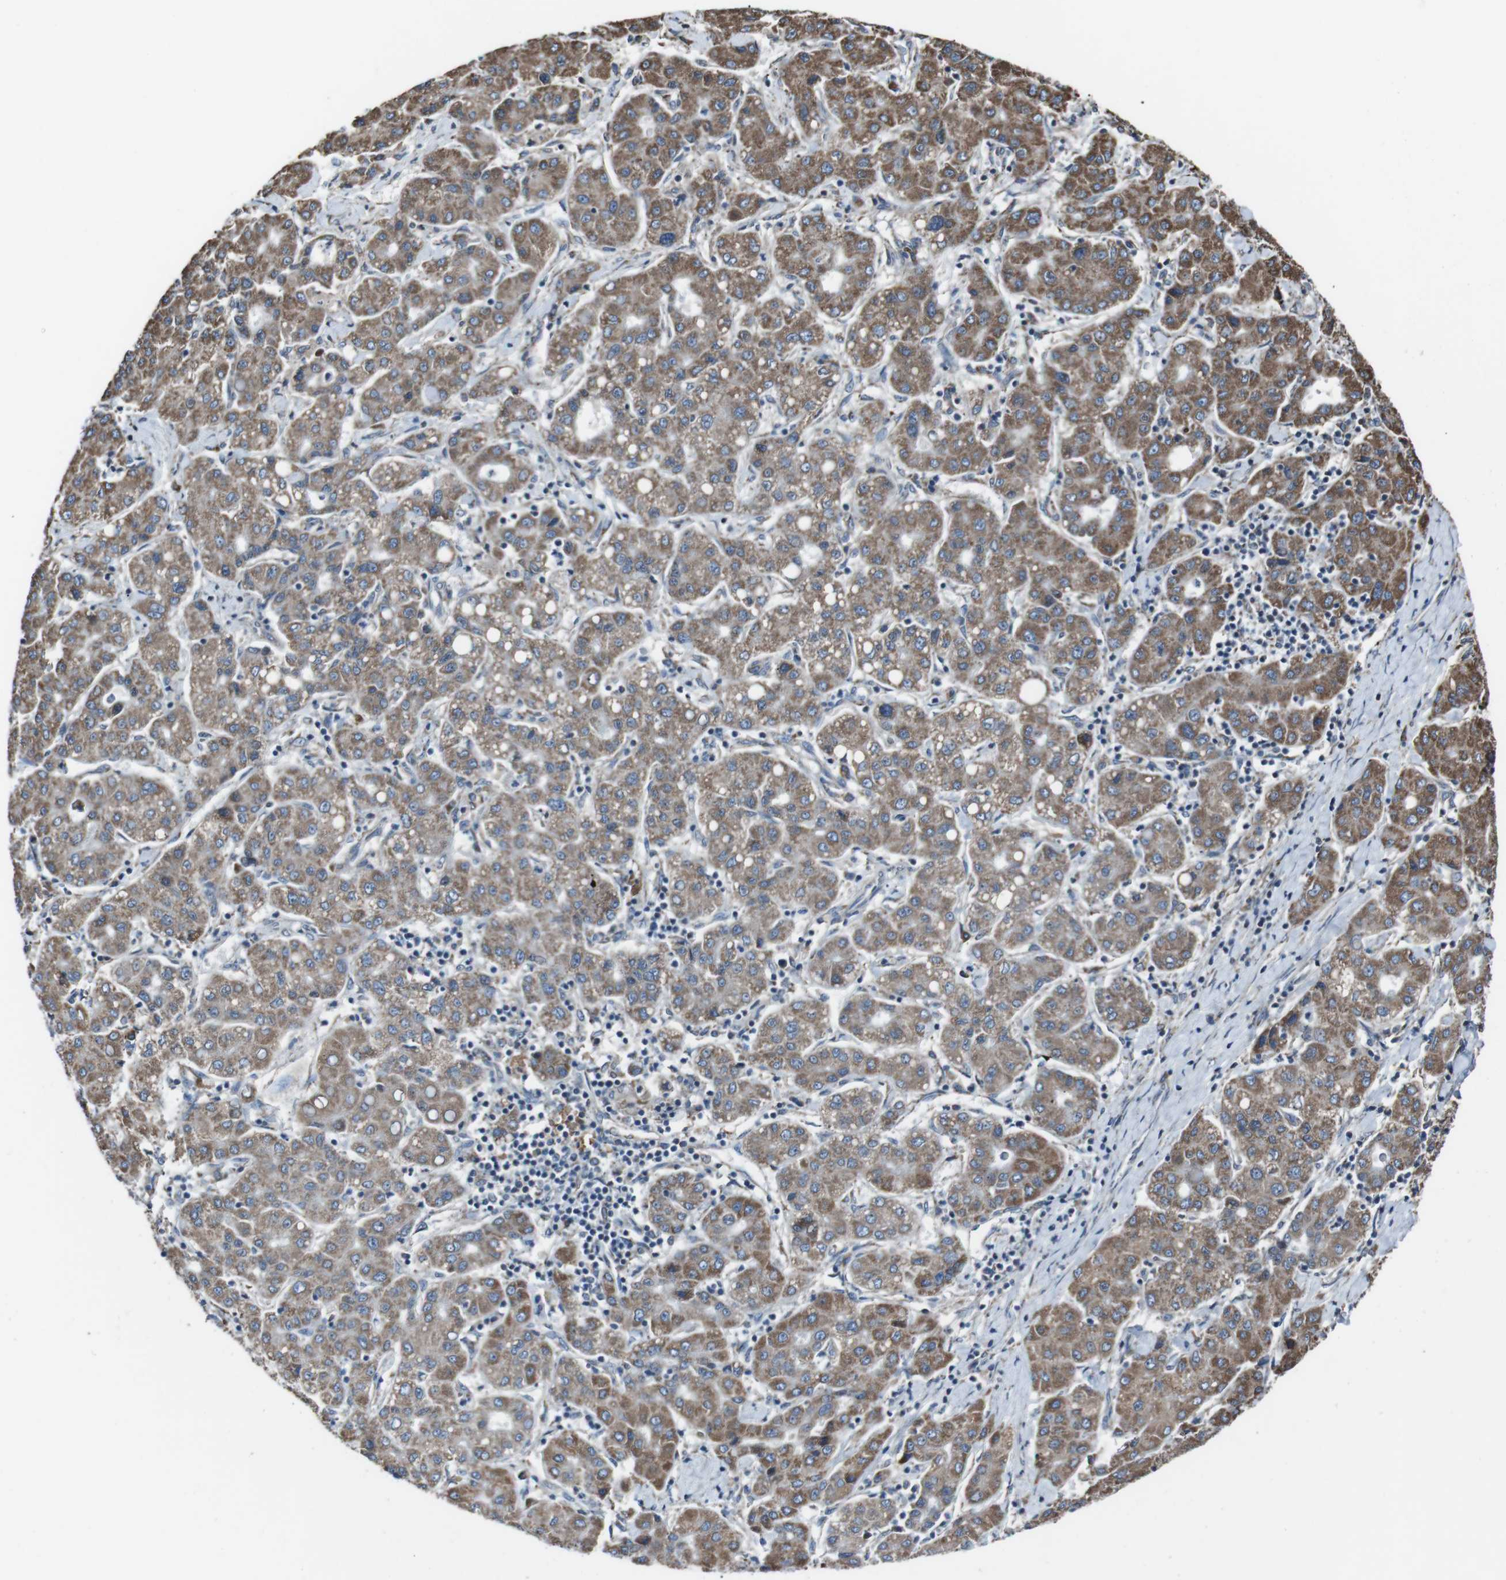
{"staining": {"intensity": "moderate", "quantity": ">75%", "location": "cytoplasmic/membranous"}, "tissue": "liver cancer", "cell_type": "Tumor cells", "image_type": "cancer", "snomed": [{"axis": "morphology", "description": "Carcinoma, Hepatocellular, NOS"}, {"axis": "topography", "description": "Liver"}], "caption": "A photomicrograph of liver hepatocellular carcinoma stained for a protein exhibits moderate cytoplasmic/membranous brown staining in tumor cells. Ihc stains the protein in brown and the nuclei are stained blue.", "gene": "CISD2", "patient": {"sex": "male", "age": 65}}